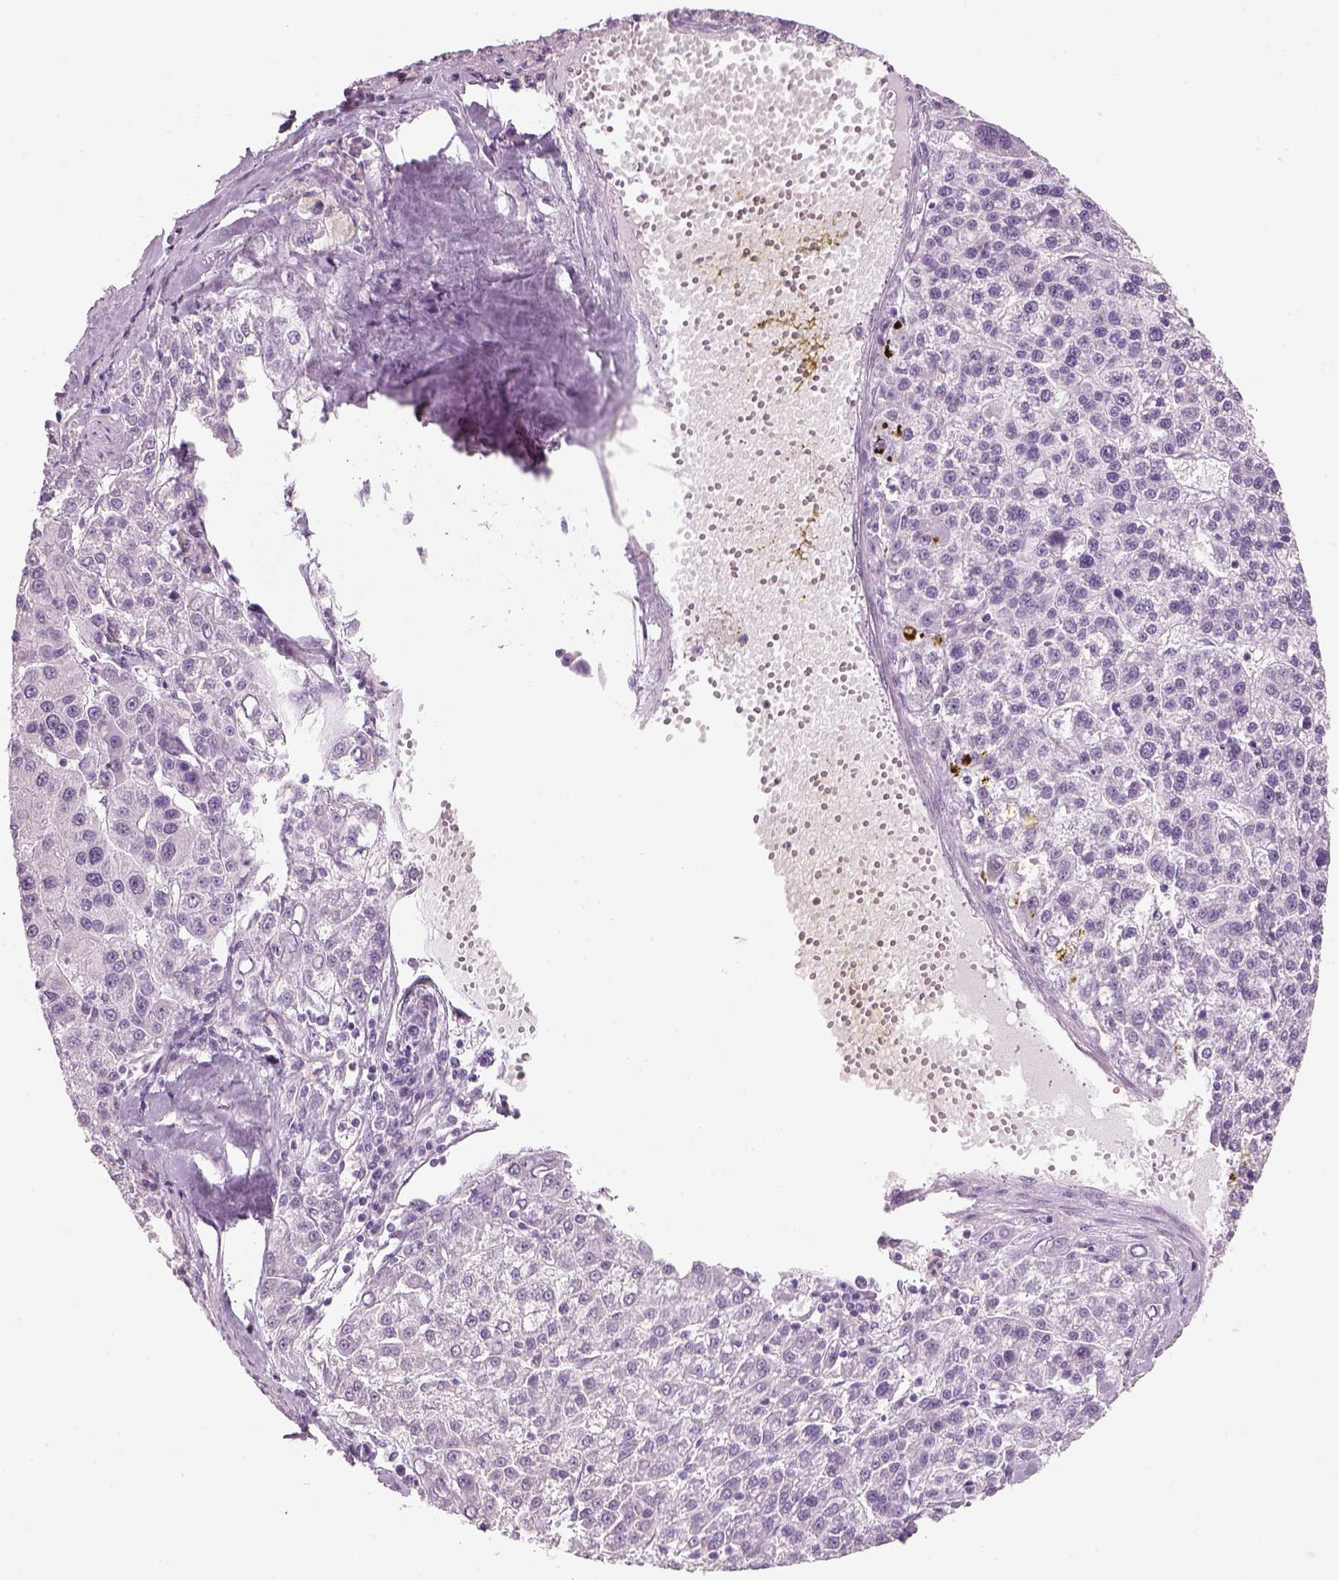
{"staining": {"intensity": "negative", "quantity": "none", "location": "none"}, "tissue": "liver cancer", "cell_type": "Tumor cells", "image_type": "cancer", "snomed": [{"axis": "morphology", "description": "Carcinoma, Hepatocellular, NOS"}, {"axis": "topography", "description": "Liver"}], "caption": "Immunohistochemical staining of hepatocellular carcinoma (liver) shows no significant positivity in tumor cells.", "gene": "SLC6A2", "patient": {"sex": "female", "age": 58}}